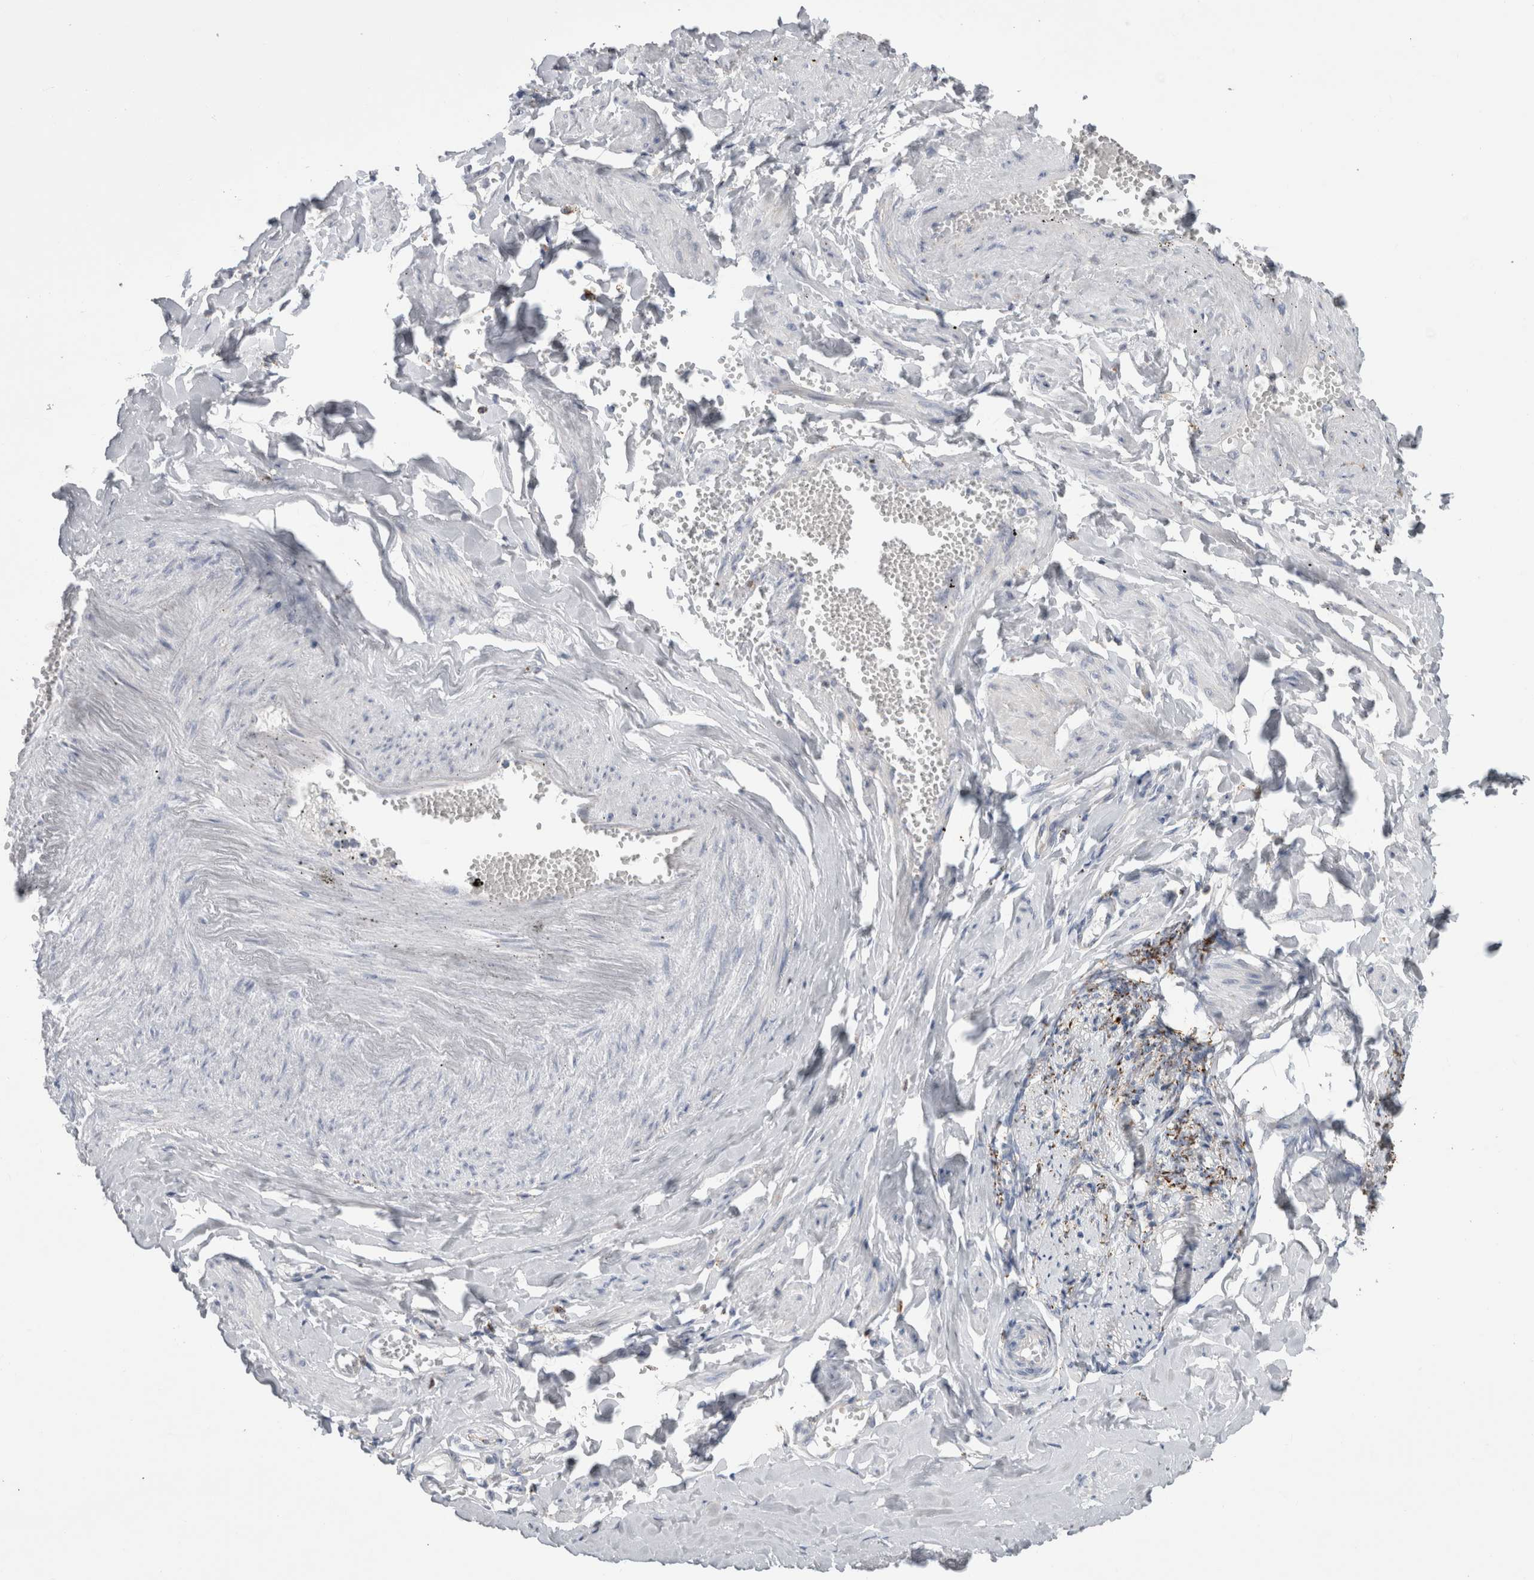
{"staining": {"intensity": "negative", "quantity": "none", "location": "none"}, "tissue": "adipose tissue", "cell_type": "Adipocytes", "image_type": "normal", "snomed": [{"axis": "morphology", "description": "Normal tissue, NOS"}, {"axis": "topography", "description": "Vascular tissue"}, {"axis": "topography", "description": "Fallopian tube"}, {"axis": "topography", "description": "Ovary"}], "caption": "A high-resolution image shows IHC staining of benign adipose tissue, which displays no significant positivity in adipocytes. The staining is performed using DAB (3,3'-diaminobenzidine) brown chromogen with nuclei counter-stained in using hematoxylin.", "gene": "GATM", "patient": {"sex": "female", "age": 67}}